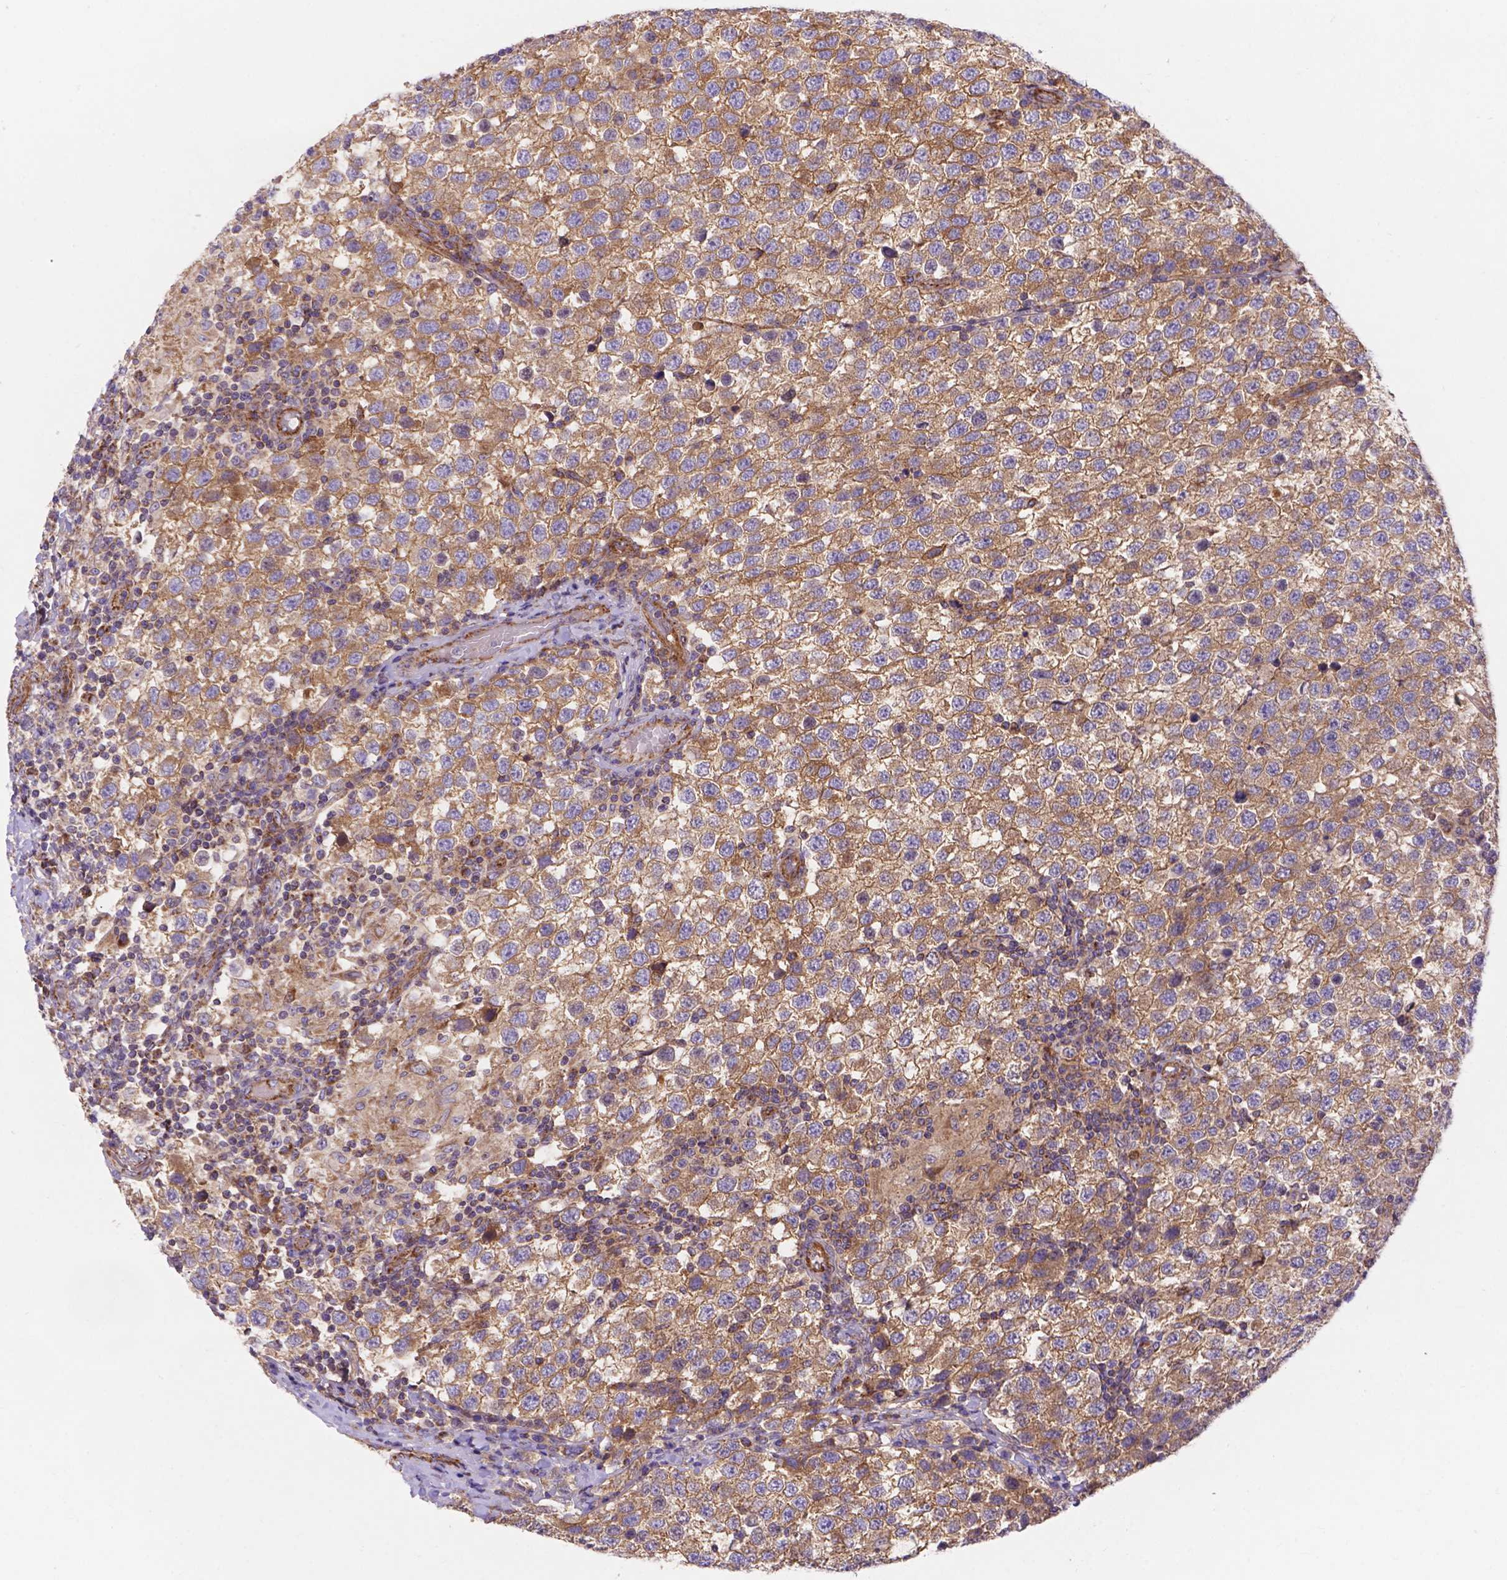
{"staining": {"intensity": "moderate", "quantity": ">75%", "location": "cytoplasmic/membranous"}, "tissue": "testis cancer", "cell_type": "Tumor cells", "image_type": "cancer", "snomed": [{"axis": "morphology", "description": "Seminoma, NOS"}, {"axis": "topography", "description": "Testis"}], "caption": "This image exhibits immunohistochemistry (IHC) staining of testis cancer (seminoma), with medium moderate cytoplasmic/membranous staining in approximately >75% of tumor cells.", "gene": "AK3", "patient": {"sex": "male", "age": 34}}